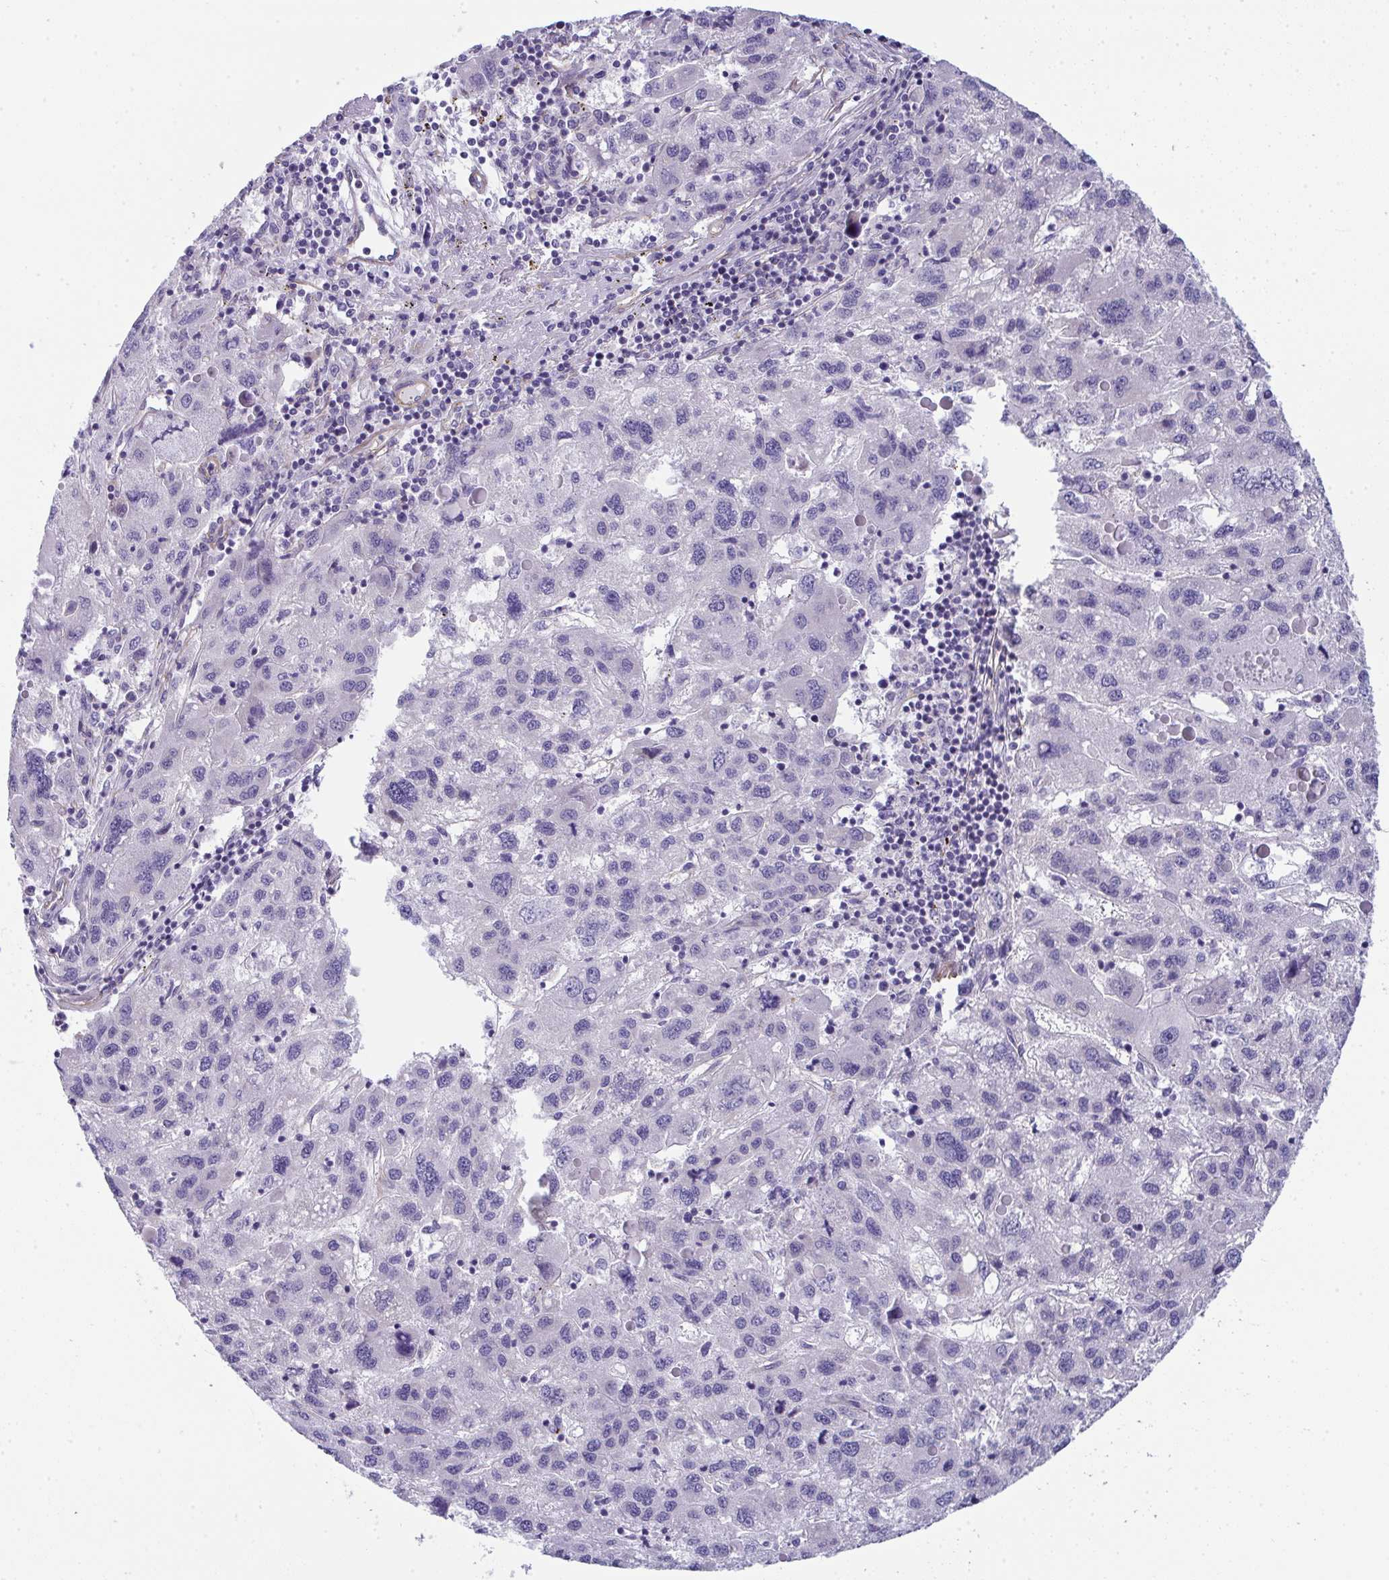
{"staining": {"intensity": "negative", "quantity": "none", "location": "none"}, "tissue": "liver cancer", "cell_type": "Tumor cells", "image_type": "cancer", "snomed": [{"axis": "morphology", "description": "Carcinoma, Hepatocellular, NOS"}, {"axis": "topography", "description": "Liver"}], "caption": "This image is of liver hepatocellular carcinoma stained with immunohistochemistry (IHC) to label a protein in brown with the nuclei are counter-stained blue. There is no positivity in tumor cells.", "gene": "MYL12A", "patient": {"sex": "female", "age": 77}}